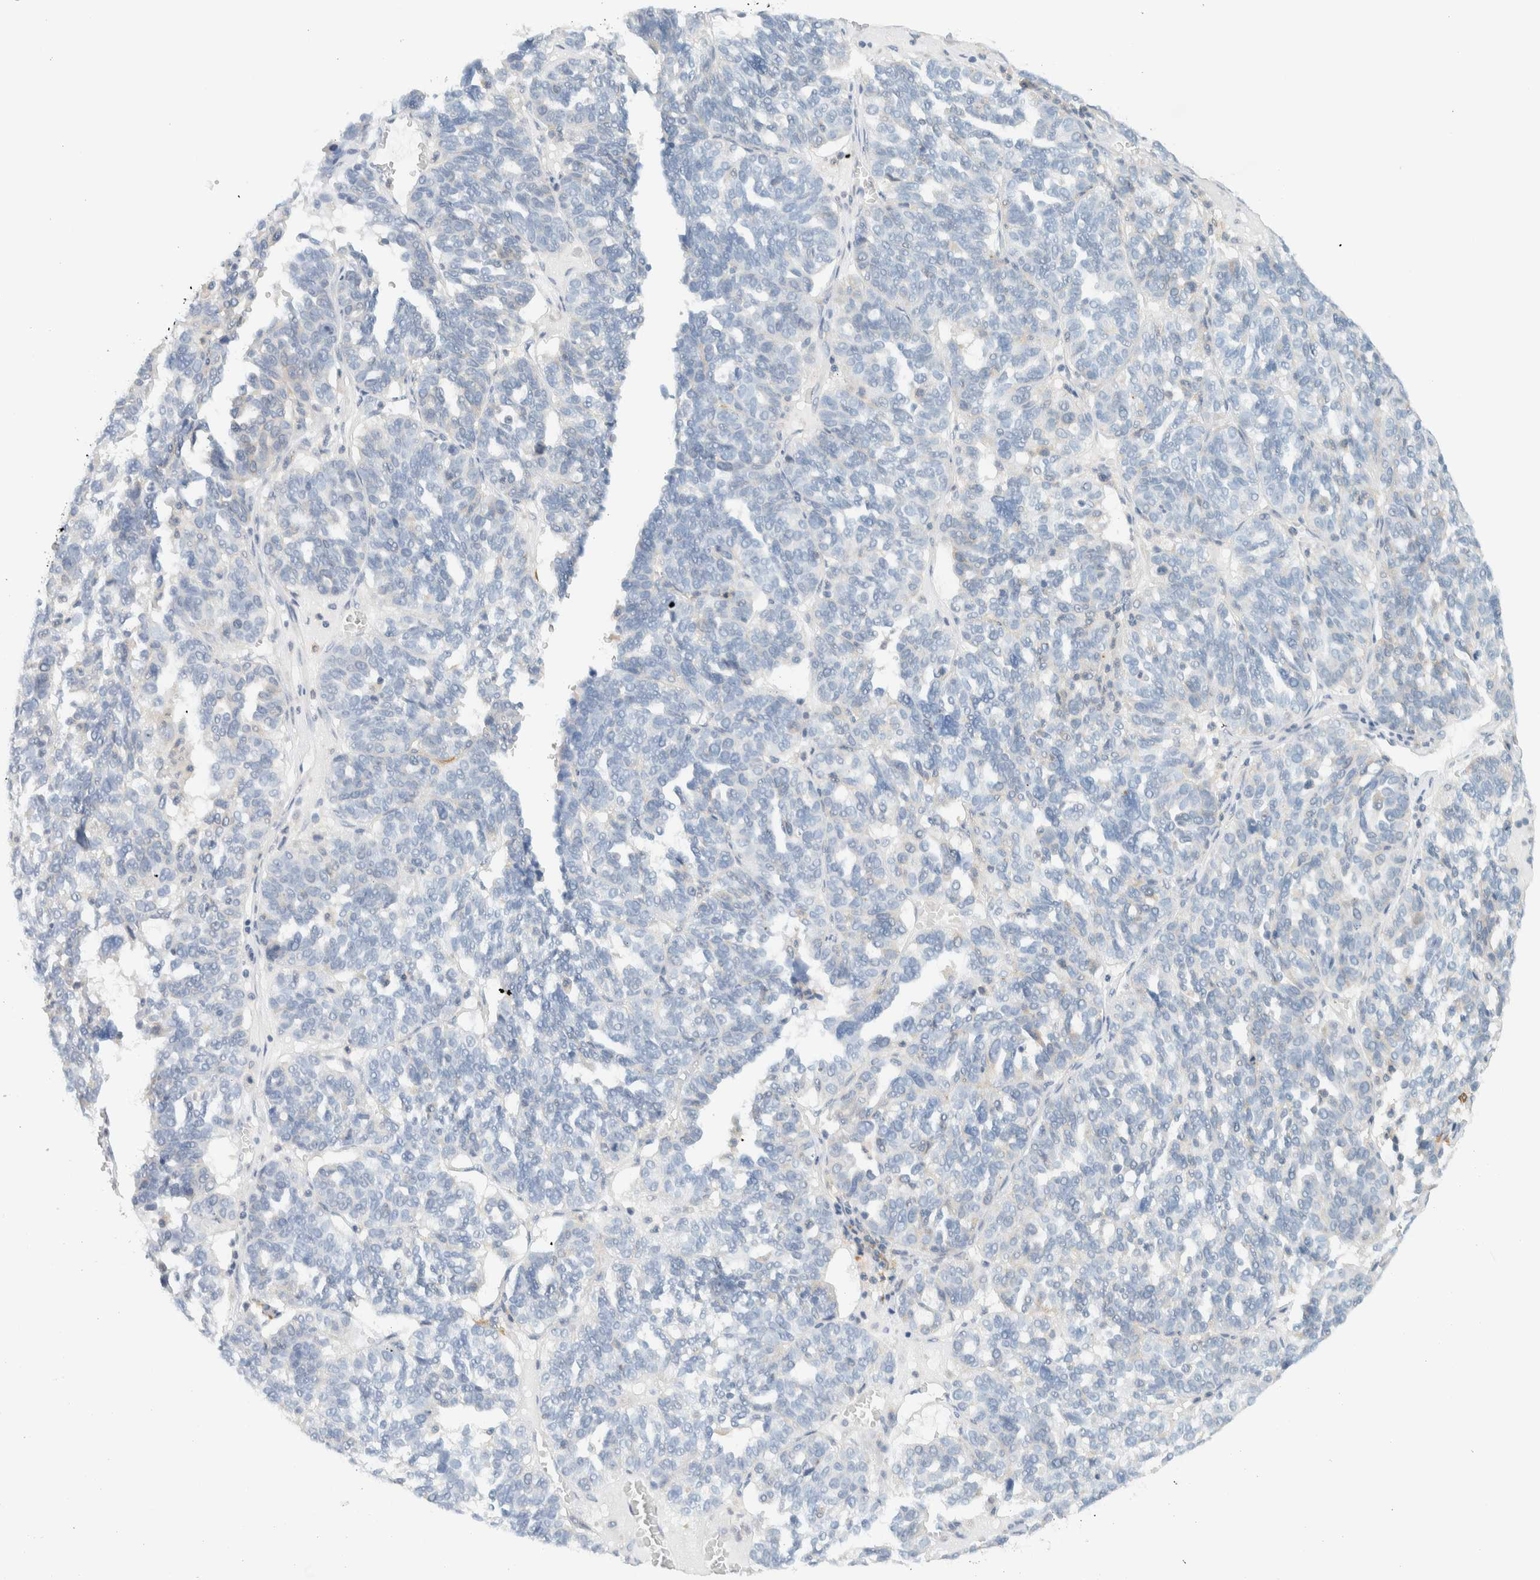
{"staining": {"intensity": "negative", "quantity": "none", "location": "none"}, "tissue": "ovarian cancer", "cell_type": "Tumor cells", "image_type": "cancer", "snomed": [{"axis": "morphology", "description": "Cystadenocarcinoma, serous, NOS"}, {"axis": "topography", "description": "Ovary"}], "caption": "DAB (3,3'-diaminobenzidine) immunohistochemical staining of ovarian cancer (serous cystadenocarcinoma) reveals no significant positivity in tumor cells. (DAB immunohistochemistry (IHC) with hematoxylin counter stain).", "gene": "NDE1", "patient": {"sex": "female", "age": 59}}